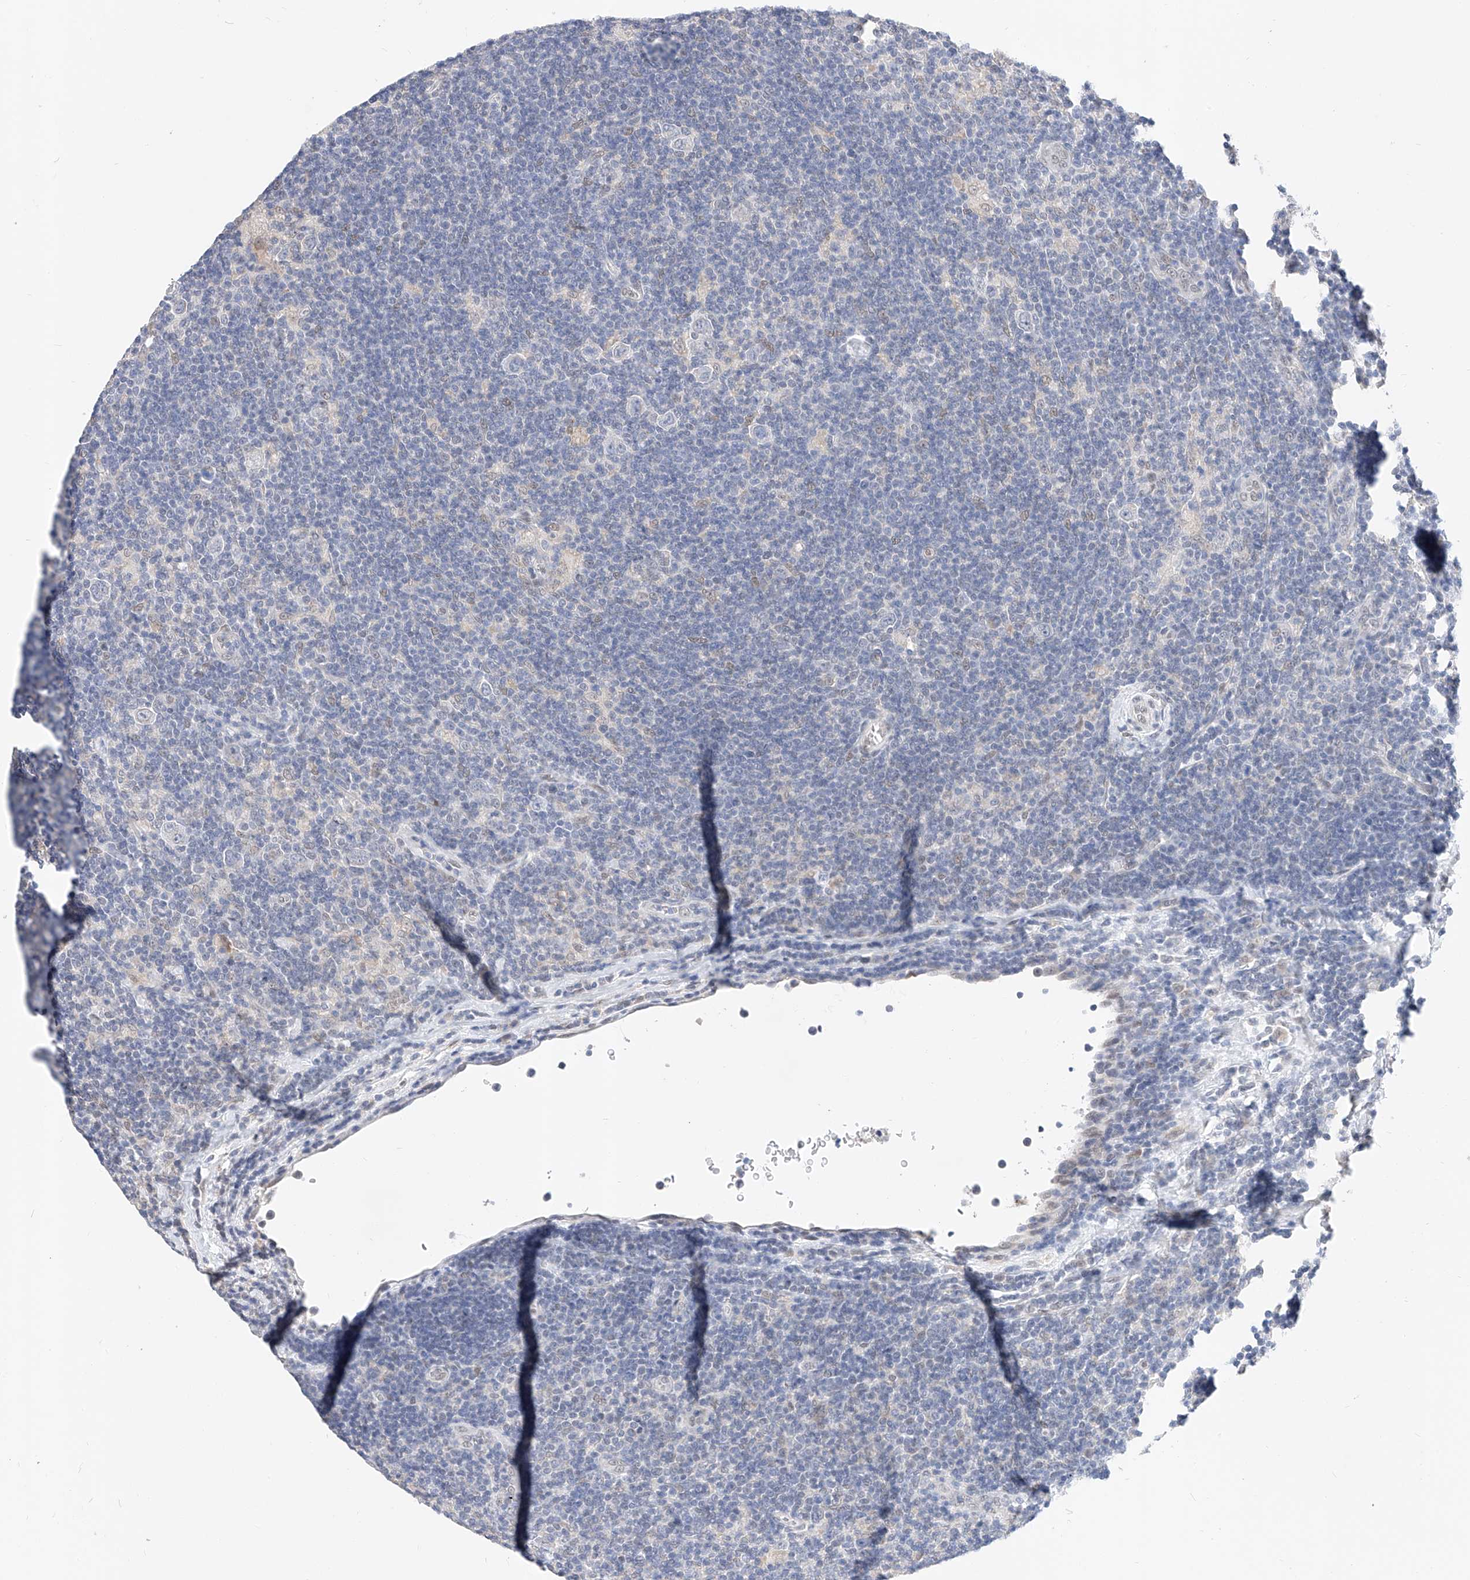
{"staining": {"intensity": "negative", "quantity": "none", "location": "none"}, "tissue": "lymphoma", "cell_type": "Tumor cells", "image_type": "cancer", "snomed": [{"axis": "morphology", "description": "Hodgkin's disease, NOS"}, {"axis": "topography", "description": "Lymph node"}], "caption": "DAB (3,3'-diaminobenzidine) immunohistochemical staining of human lymphoma displays no significant positivity in tumor cells.", "gene": "KCNJ1", "patient": {"sex": "female", "age": 57}}